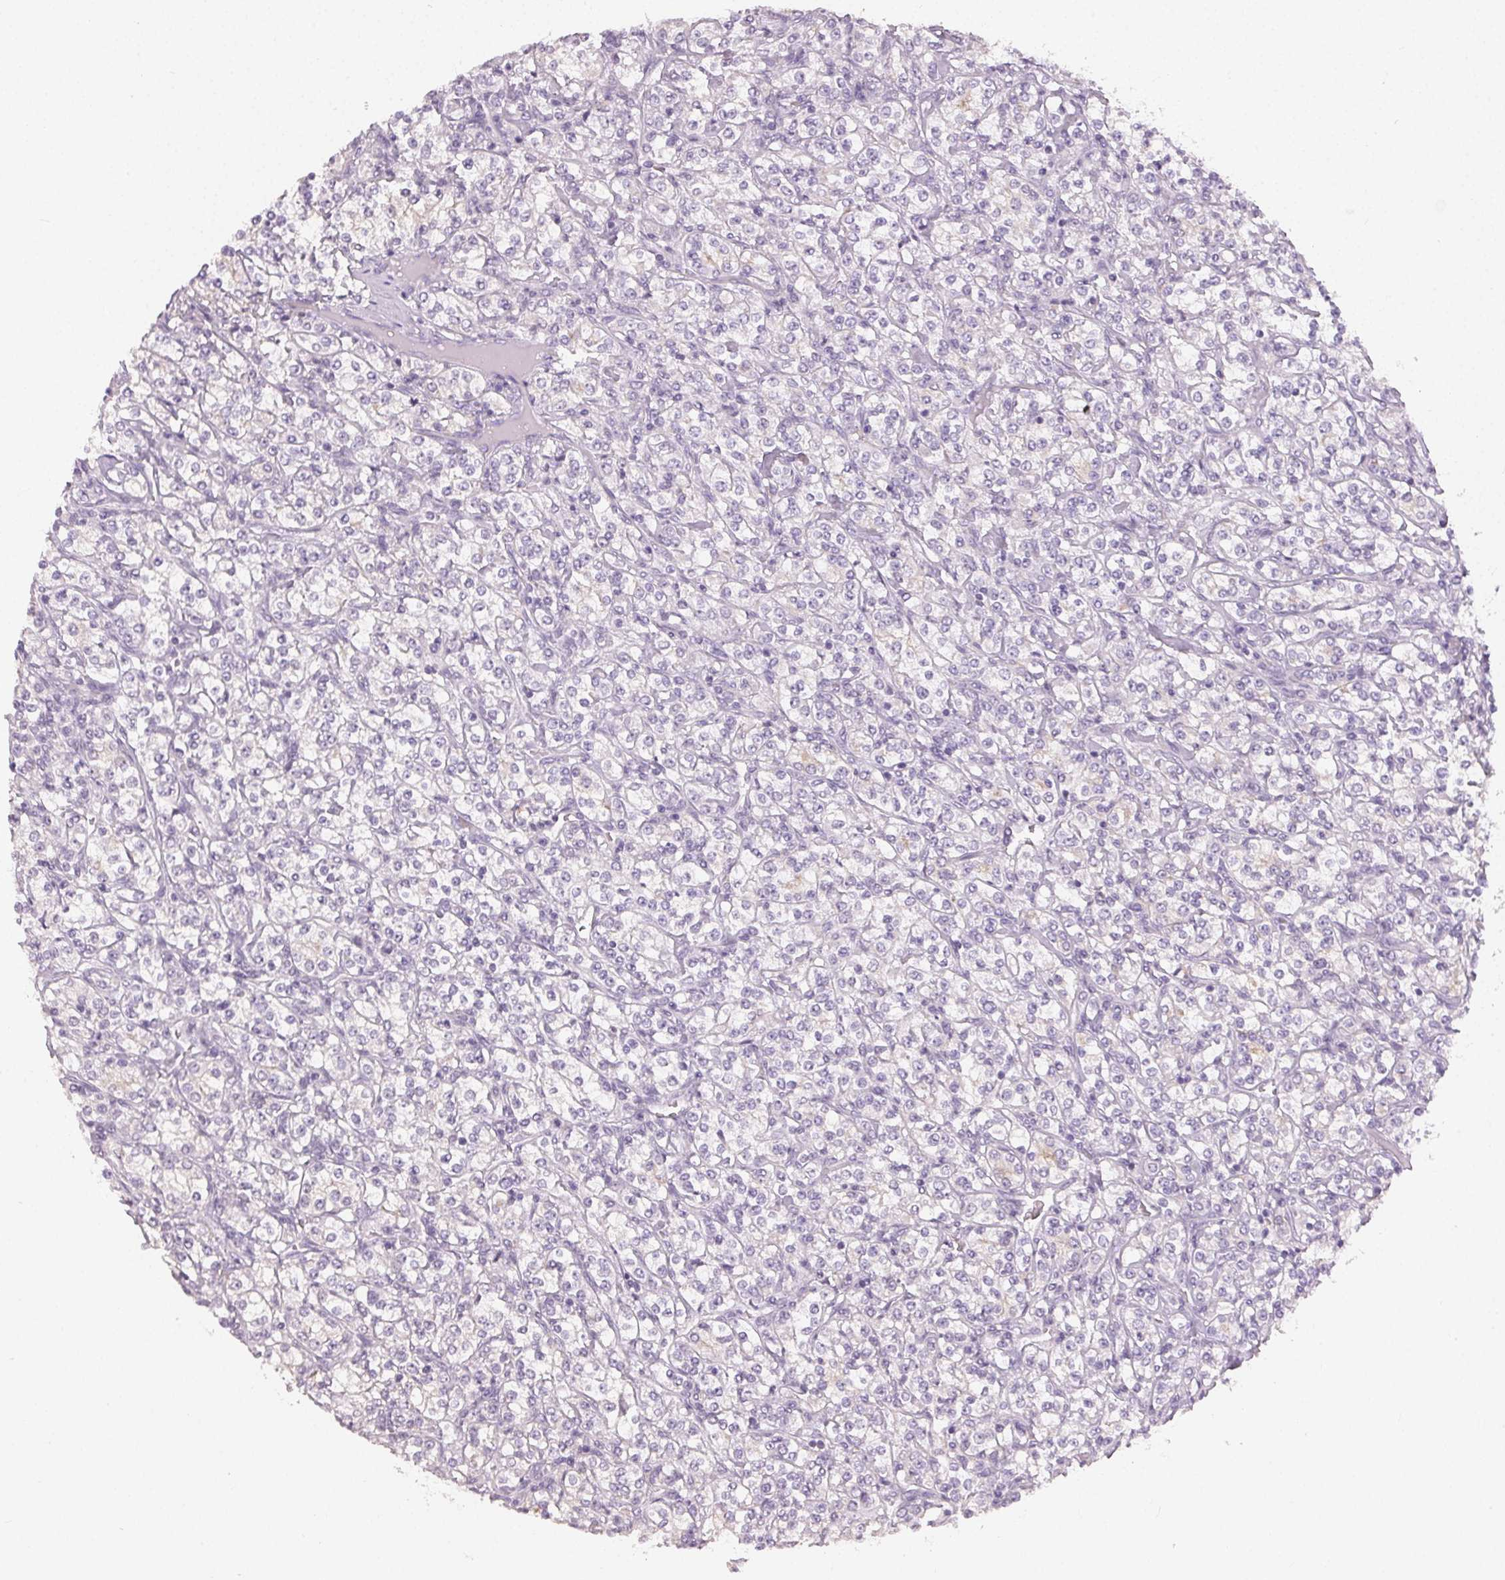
{"staining": {"intensity": "negative", "quantity": "none", "location": "none"}, "tissue": "renal cancer", "cell_type": "Tumor cells", "image_type": "cancer", "snomed": [{"axis": "morphology", "description": "Adenocarcinoma, NOS"}, {"axis": "topography", "description": "Kidney"}], "caption": "Immunohistochemical staining of renal cancer reveals no significant expression in tumor cells.", "gene": "TMEM174", "patient": {"sex": "male", "age": 77}}